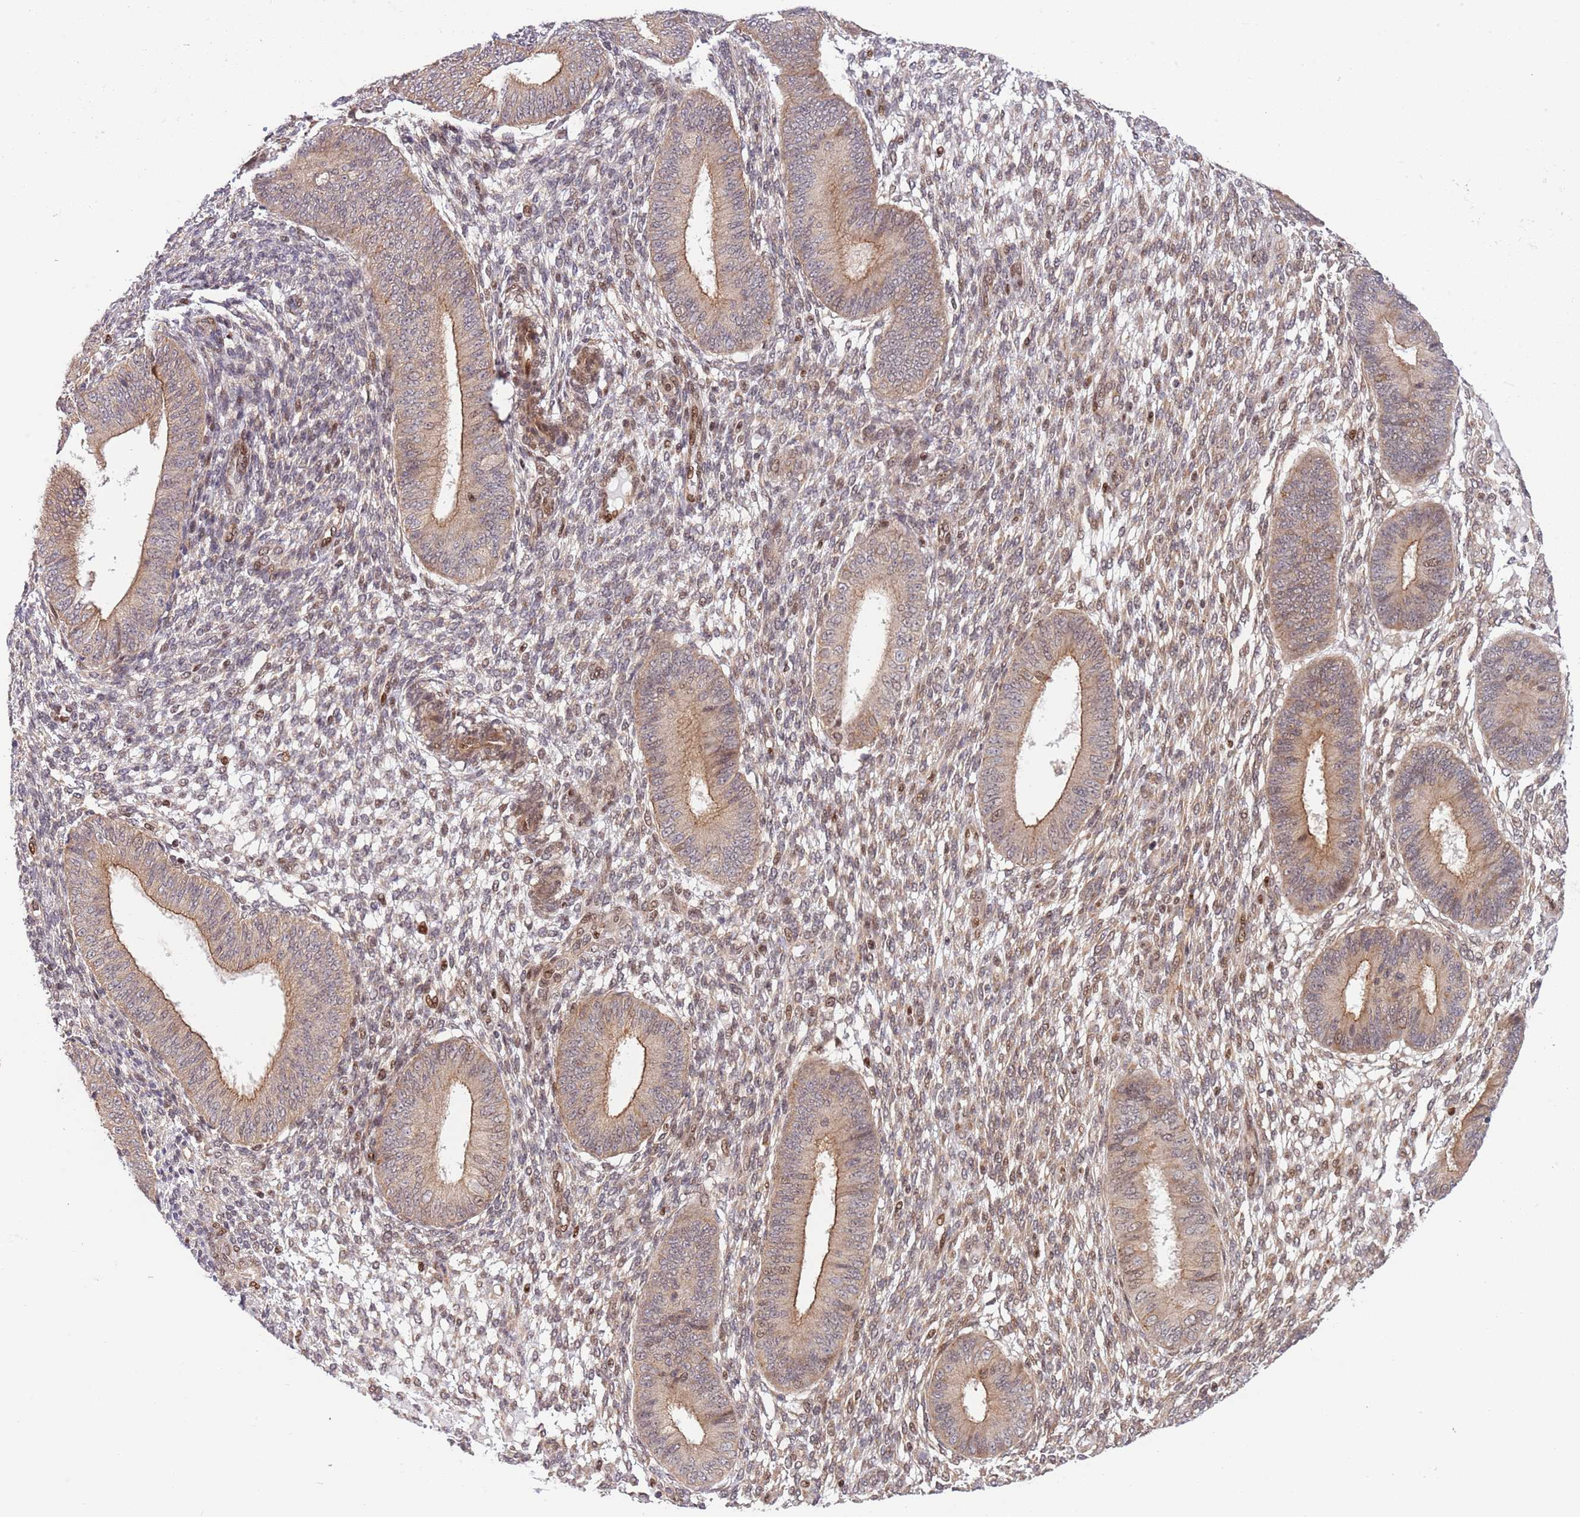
{"staining": {"intensity": "weak", "quantity": "25%-75%", "location": "cytoplasmic/membranous,nuclear"}, "tissue": "endometrium", "cell_type": "Cells in endometrial stroma", "image_type": "normal", "snomed": [{"axis": "morphology", "description": "Normal tissue, NOS"}, {"axis": "topography", "description": "Endometrium"}], "caption": "IHC staining of unremarkable endometrium, which exhibits low levels of weak cytoplasmic/membranous,nuclear staining in approximately 25%-75% of cells in endometrial stroma indicating weak cytoplasmic/membranous,nuclear protein expression. The staining was performed using DAB (3,3'-diaminobenzidine) (brown) for protein detection and nuclei were counterstained in hematoxylin (blue).", "gene": "TBX10", "patient": {"sex": "female", "age": 49}}